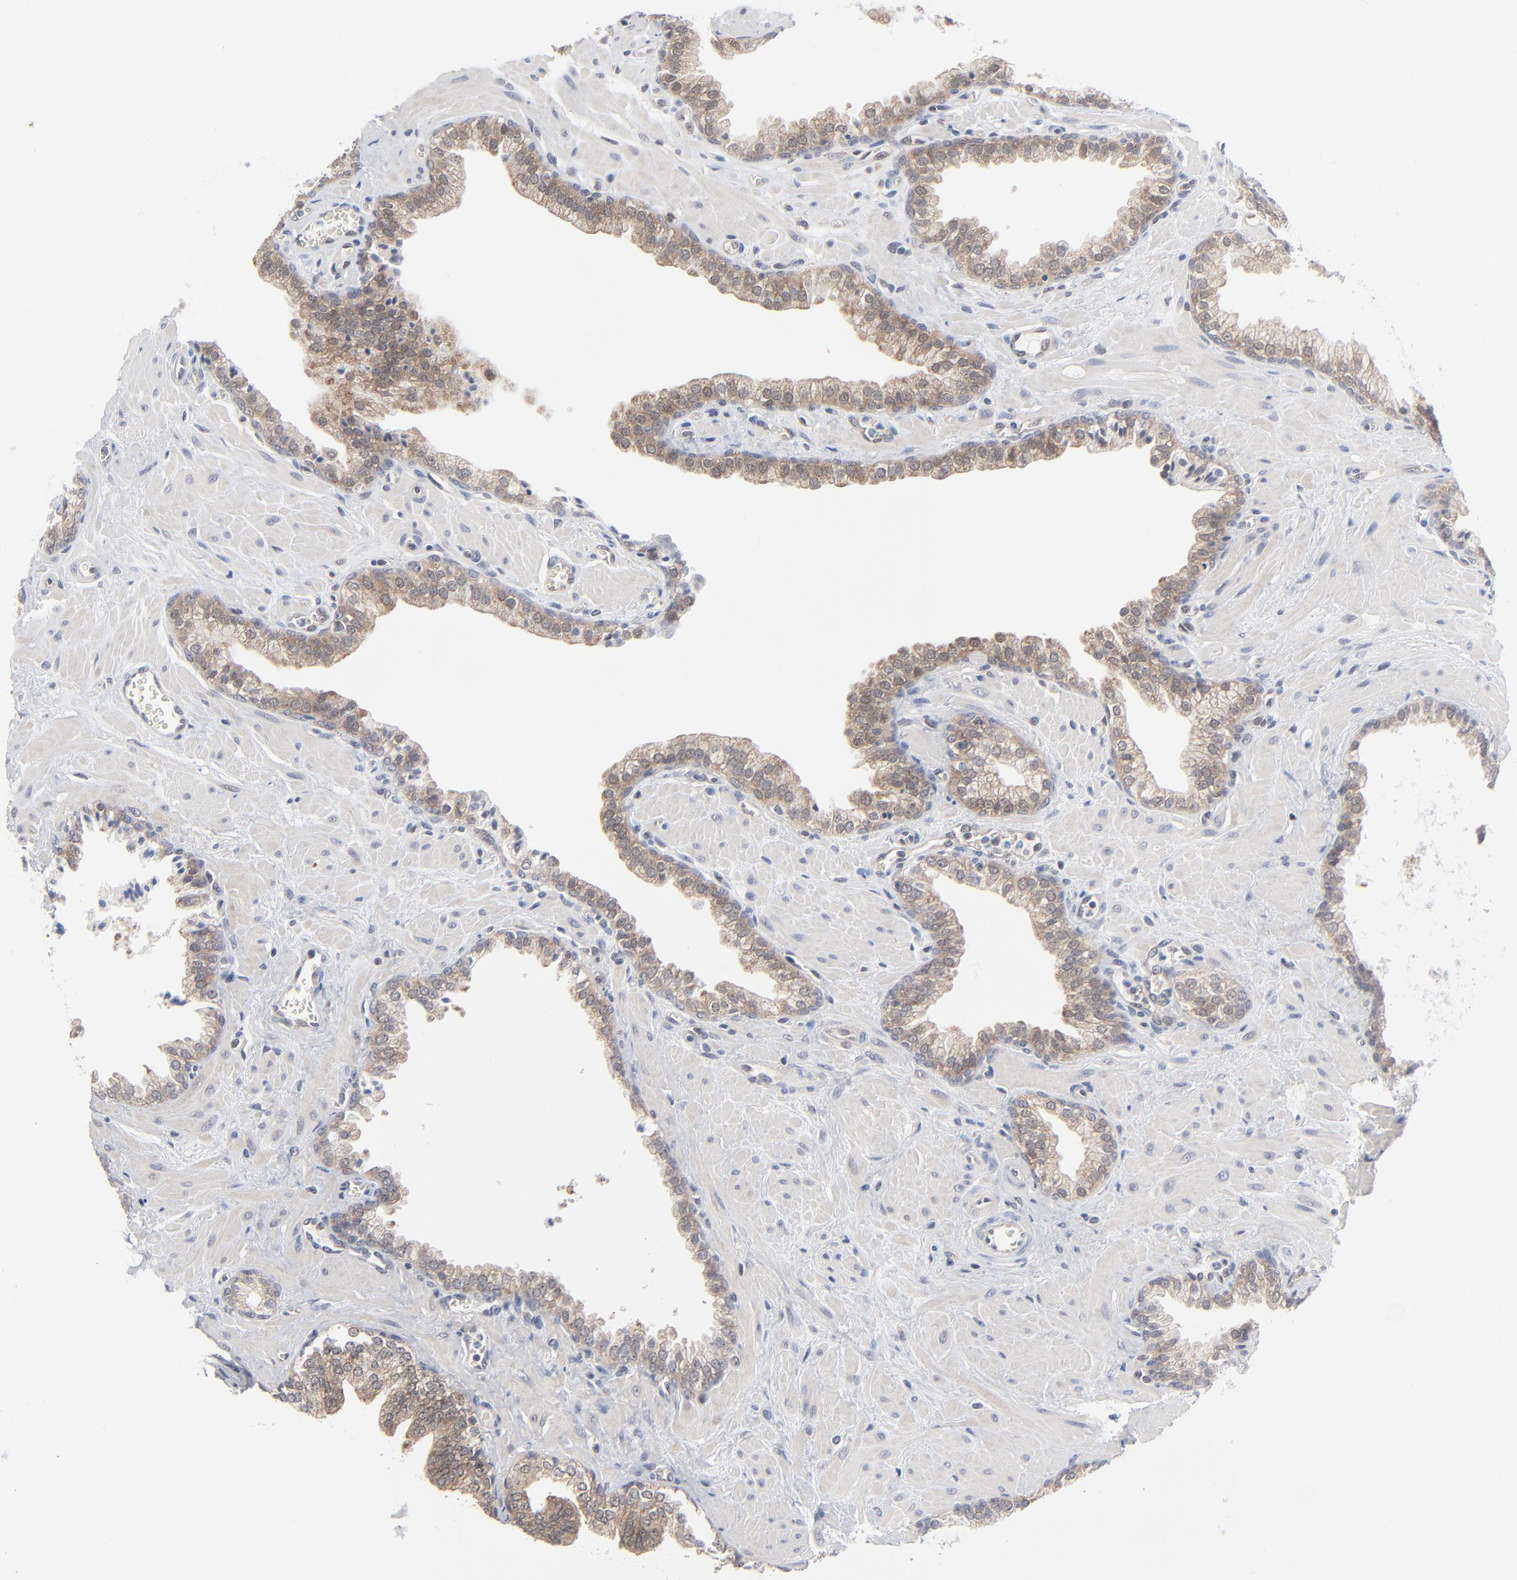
{"staining": {"intensity": "weak", "quantity": ">75%", "location": "cytoplasmic/membranous"}, "tissue": "prostate", "cell_type": "Glandular cells", "image_type": "normal", "snomed": [{"axis": "morphology", "description": "Normal tissue, NOS"}, {"axis": "topography", "description": "Prostate"}], "caption": "Prostate stained with DAB (3,3'-diaminobenzidine) IHC exhibits low levels of weak cytoplasmic/membranous staining in approximately >75% of glandular cells.", "gene": "RPS6KB1", "patient": {"sex": "male", "age": 60}}